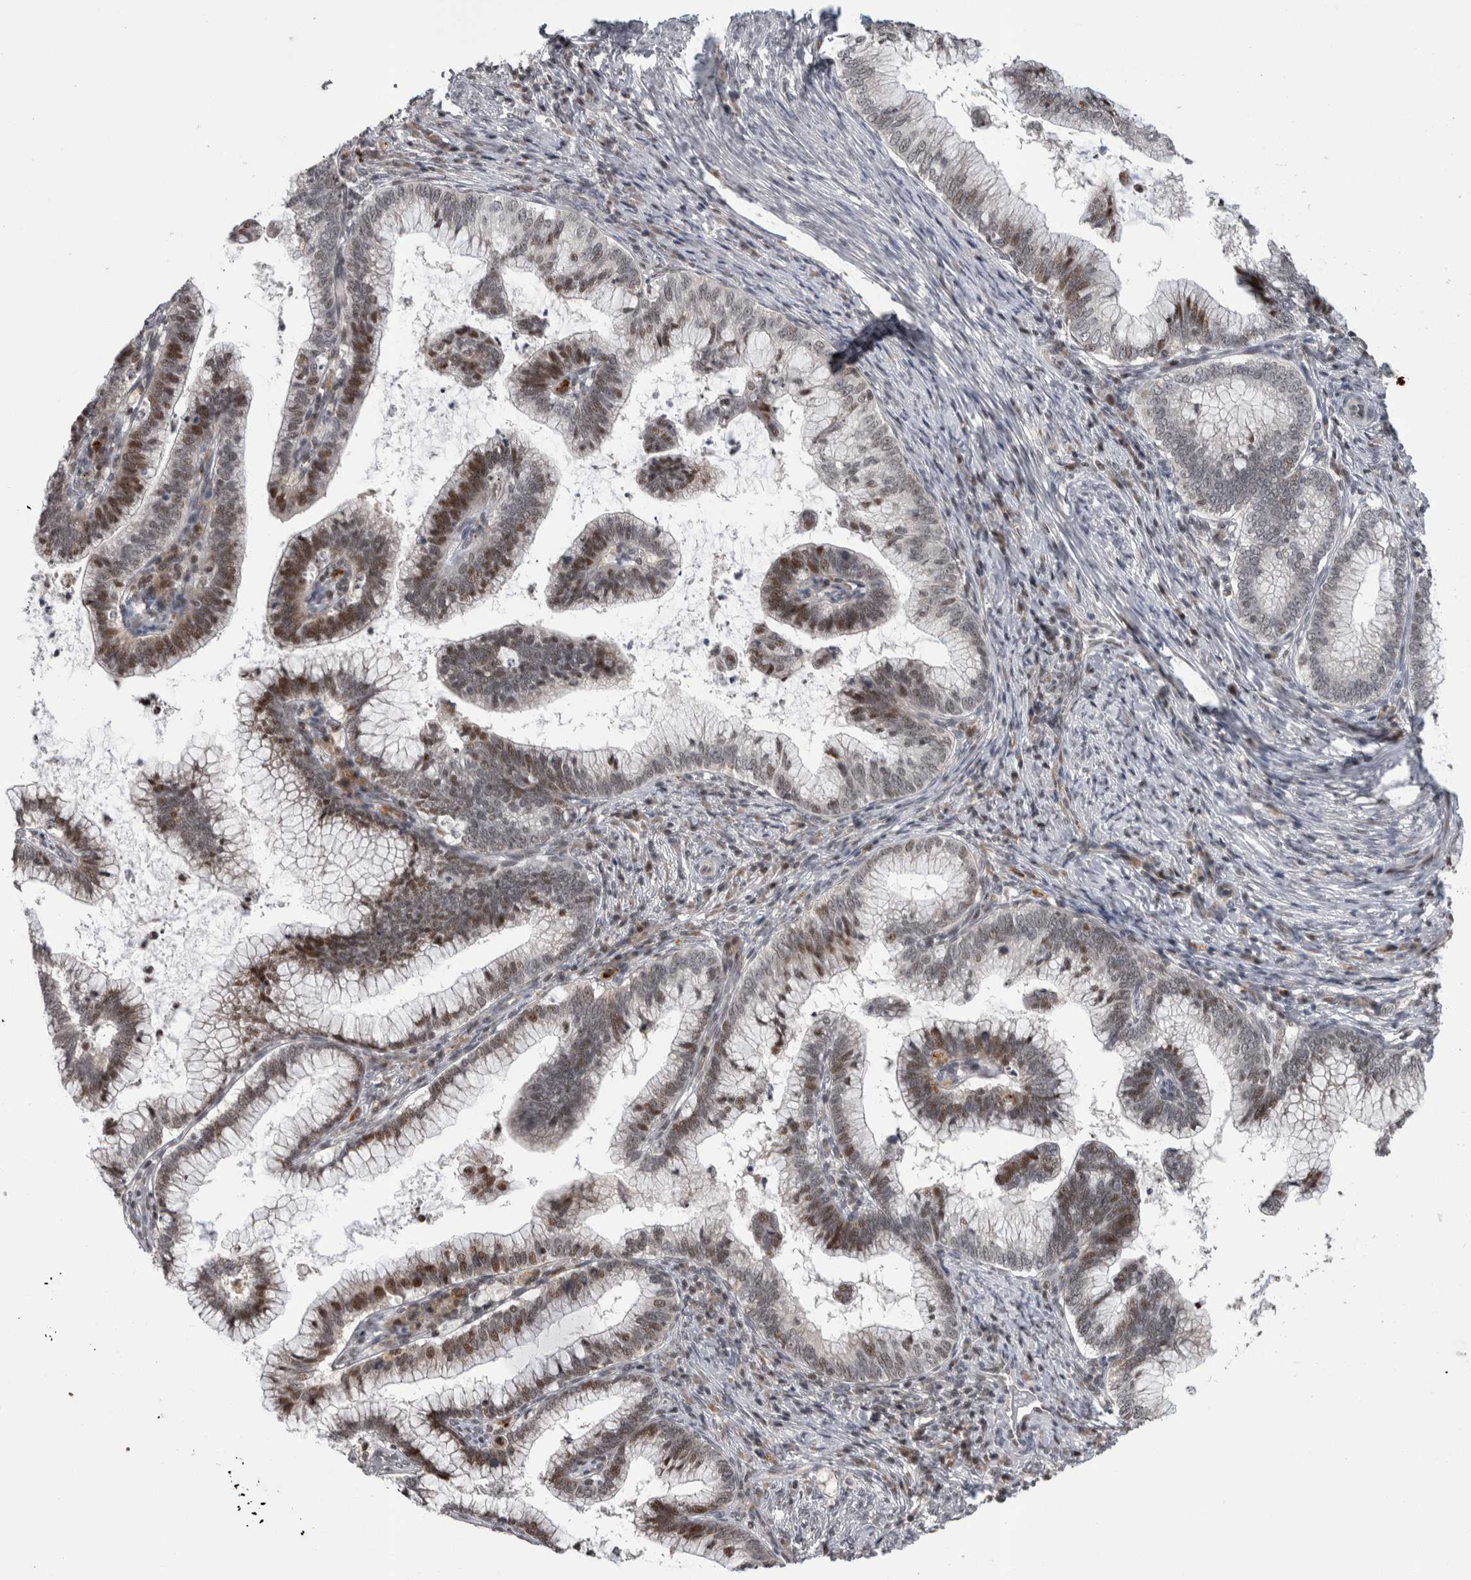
{"staining": {"intensity": "moderate", "quantity": "<25%", "location": "nuclear"}, "tissue": "cervical cancer", "cell_type": "Tumor cells", "image_type": "cancer", "snomed": [{"axis": "morphology", "description": "Adenocarcinoma, NOS"}, {"axis": "topography", "description": "Cervix"}], "caption": "IHC (DAB (3,3'-diaminobenzidine)) staining of human cervical adenocarcinoma displays moderate nuclear protein expression in about <25% of tumor cells.", "gene": "ZBTB11", "patient": {"sex": "female", "age": 36}}